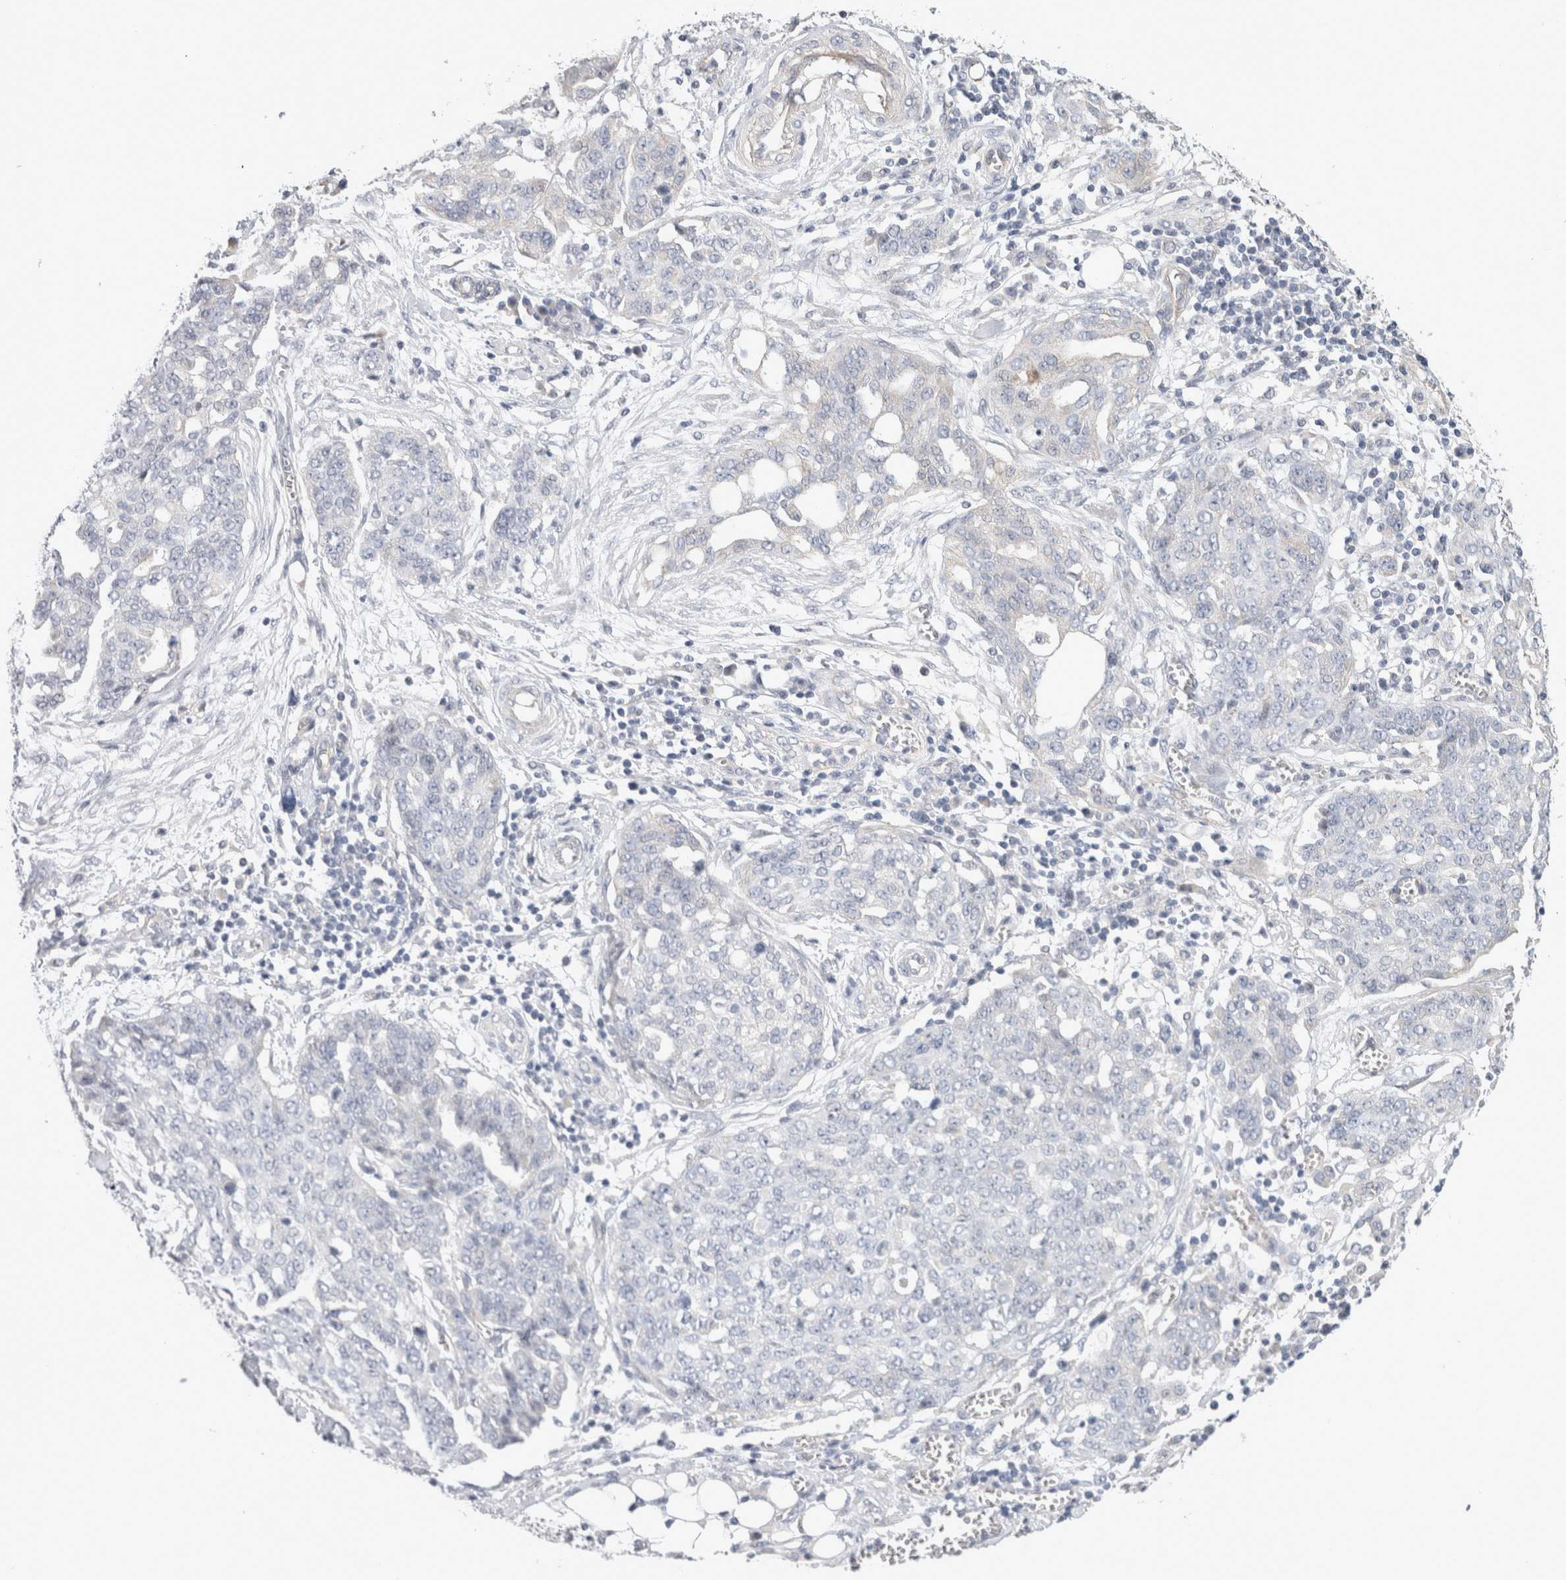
{"staining": {"intensity": "negative", "quantity": "none", "location": "none"}, "tissue": "ovarian cancer", "cell_type": "Tumor cells", "image_type": "cancer", "snomed": [{"axis": "morphology", "description": "Cystadenocarcinoma, serous, NOS"}, {"axis": "topography", "description": "Soft tissue"}, {"axis": "topography", "description": "Ovary"}], "caption": "Immunohistochemical staining of human ovarian cancer shows no significant expression in tumor cells.", "gene": "AFP", "patient": {"sex": "female", "age": 57}}